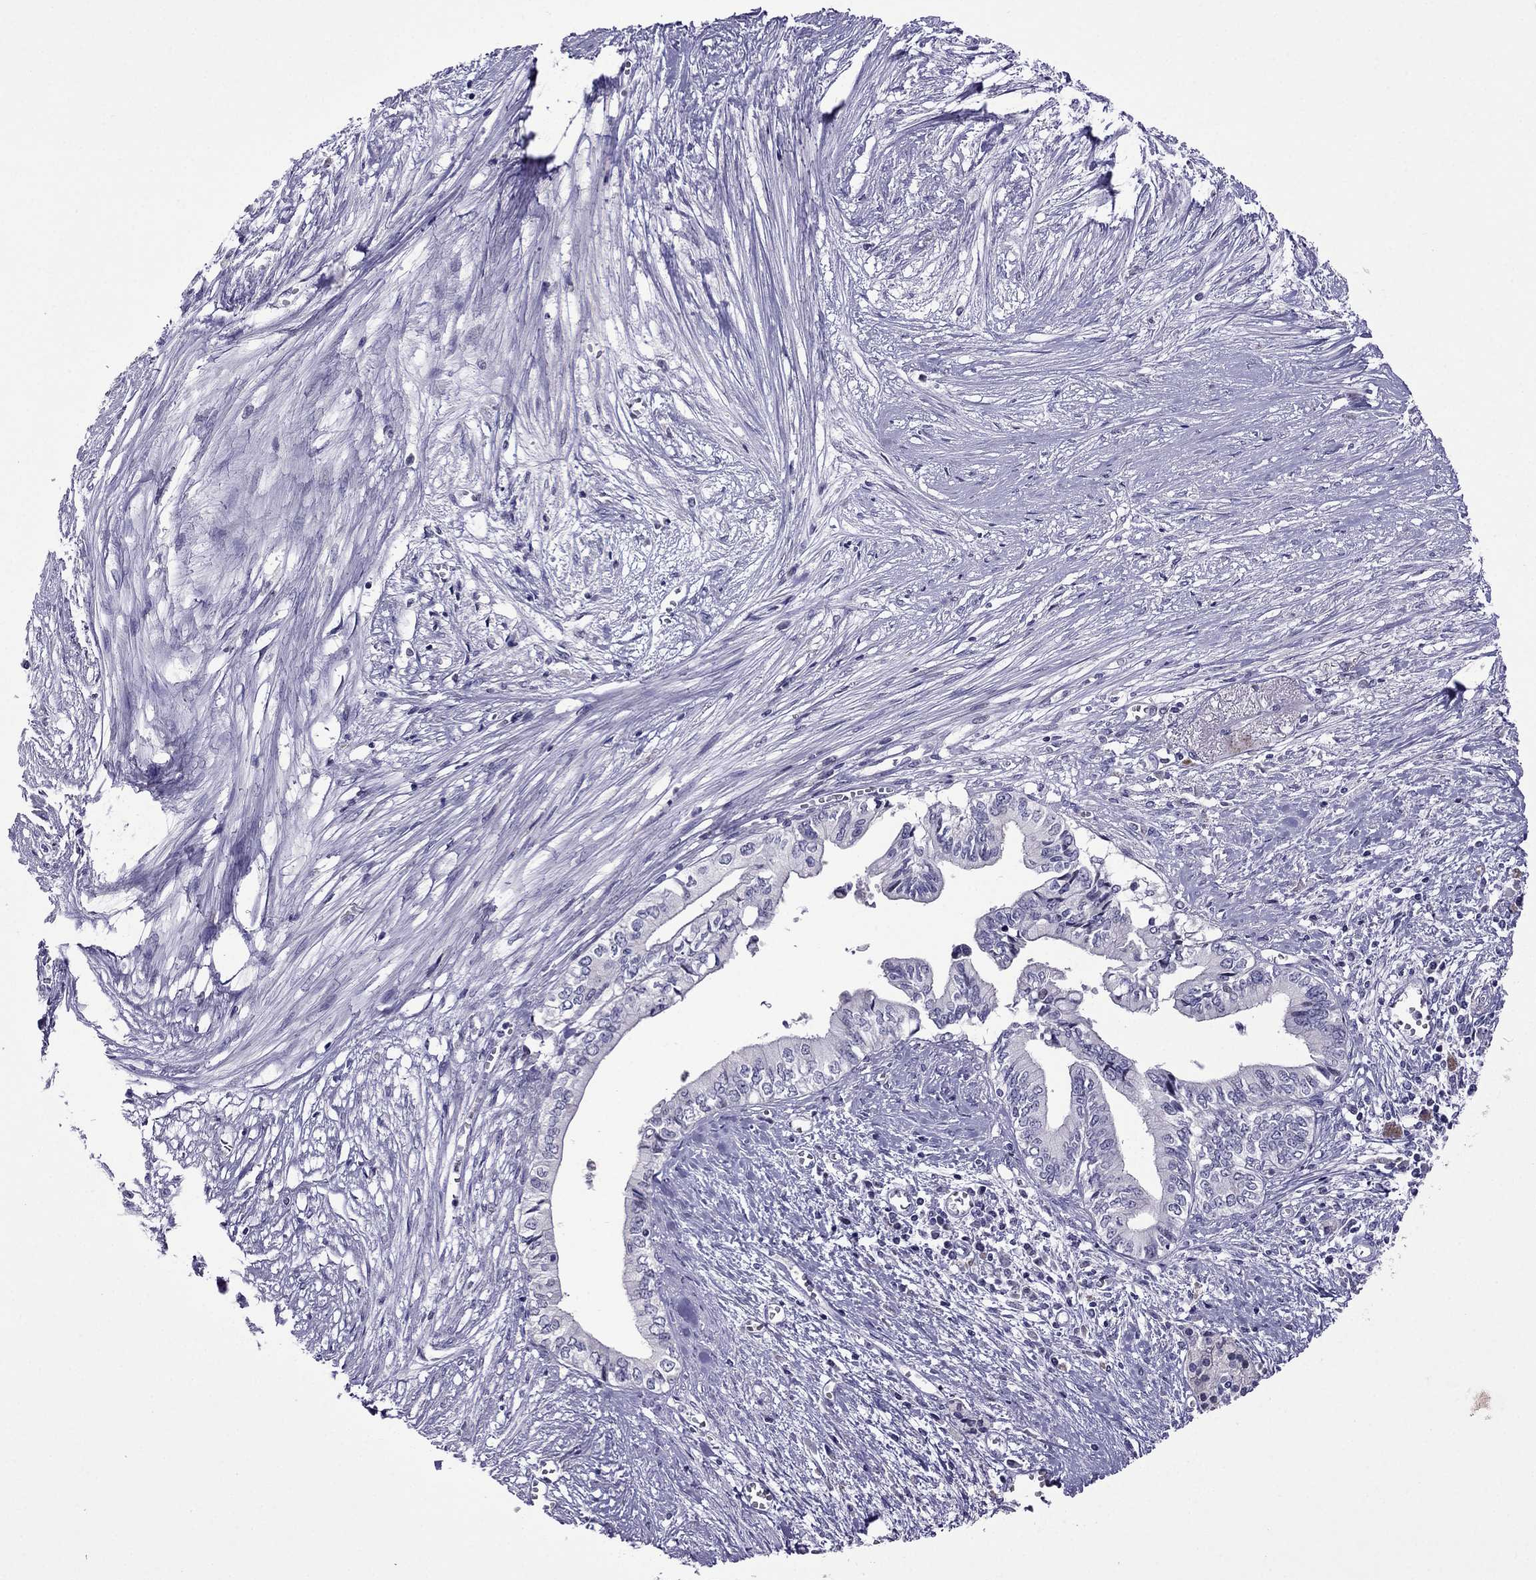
{"staining": {"intensity": "negative", "quantity": "none", "location": "none"}, "tissue": "pancreatic cancer", "cell_type": "Tumor cells", "image_type": "cancer", "snomed": [{"axis": "morphology", "description": "Adenocarcinoma, NOS"}, {"axis": "topography", "description": "Pancreas"}], "caption": "An IHC histopathology image of pancreatic adenocarcinoma is shown. There is no staining in tumor cells of pancreatic adenocarcinoma.", "gene": "SPTBN4", "patient": {"sex": "female", "age": 61}}